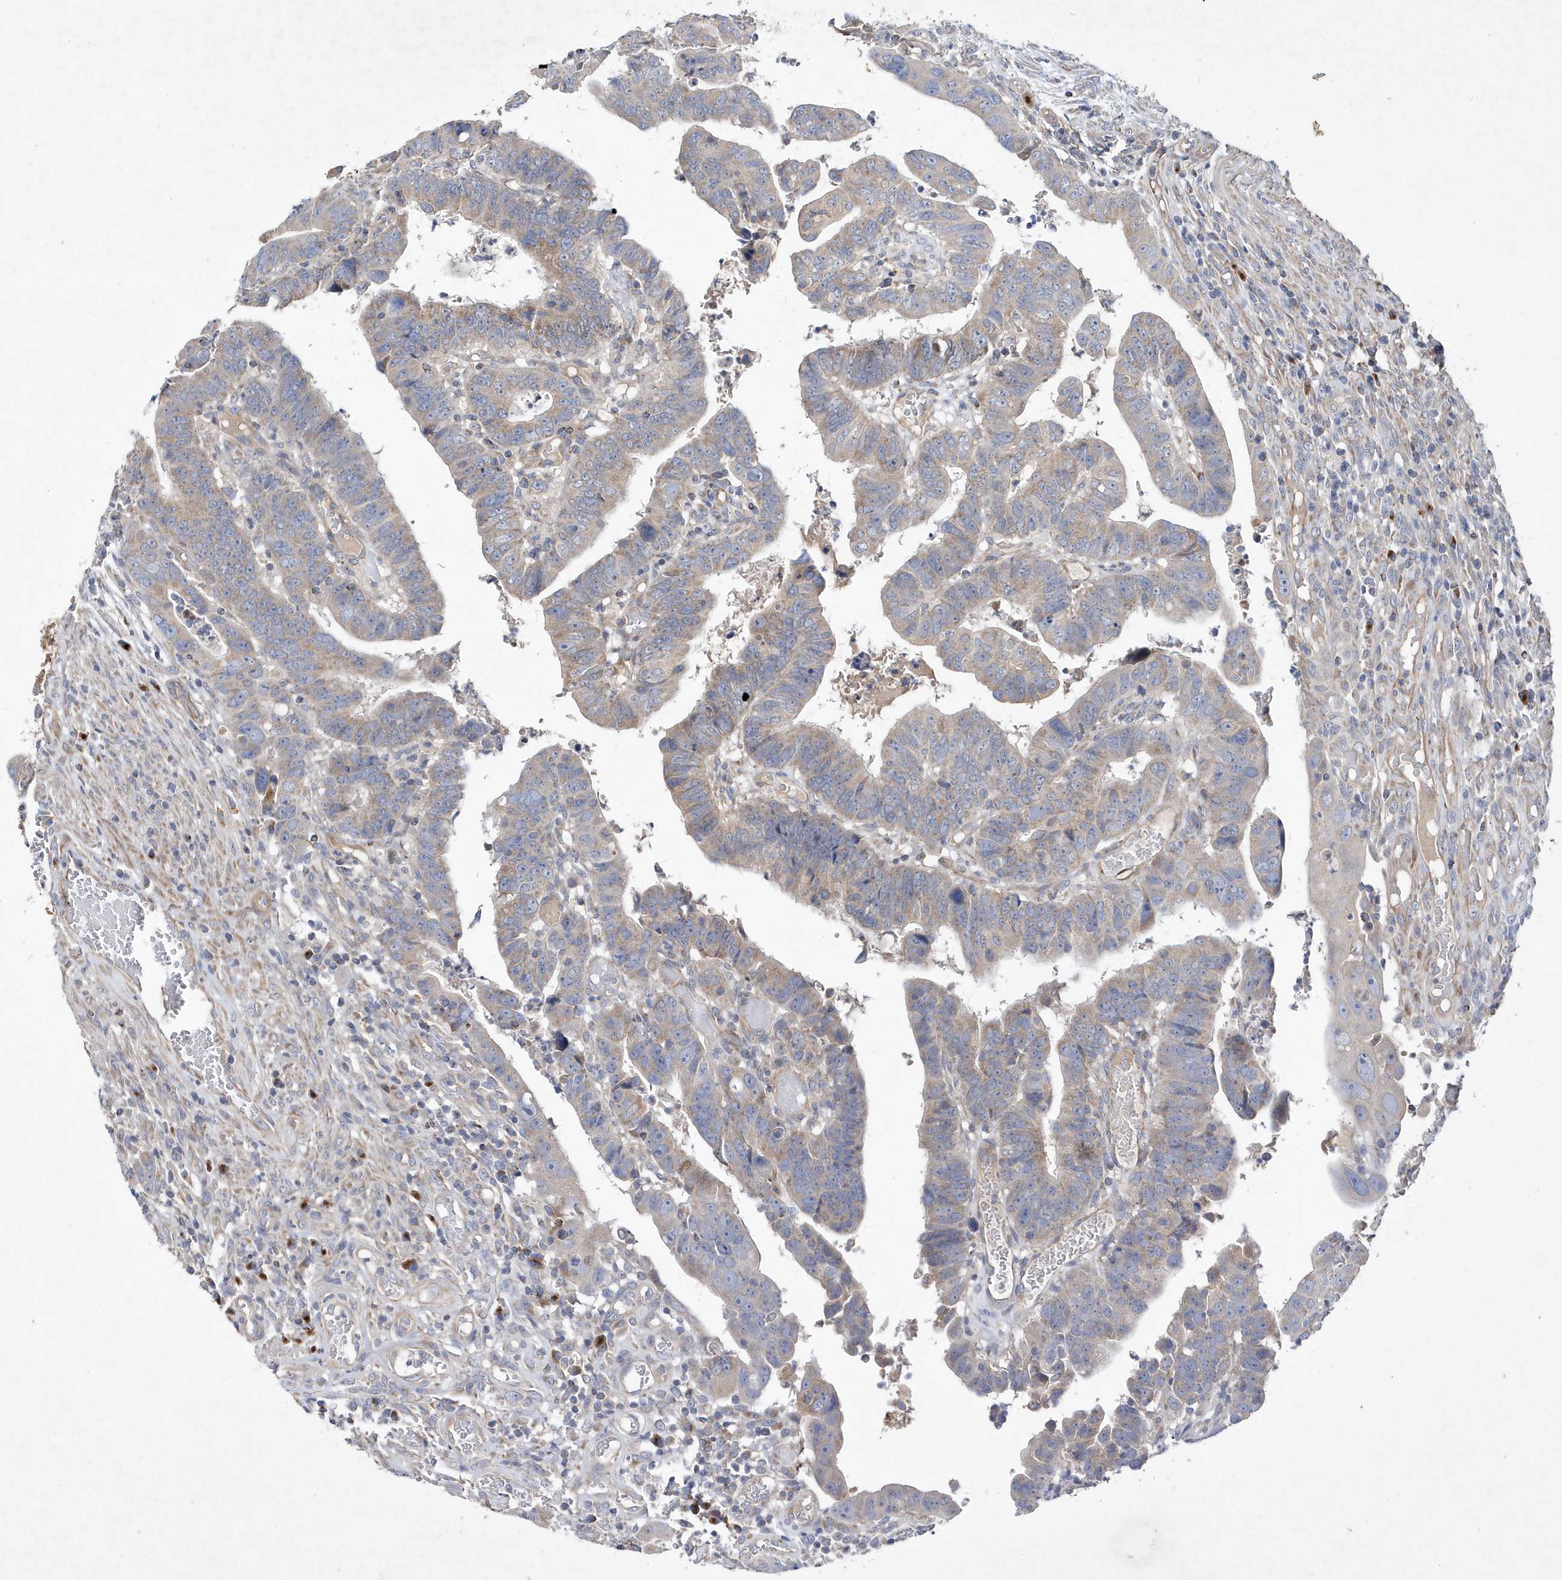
{"staining": {"intensity": "weak", "quantity": "25%-75%", "location": "cytoplasmic/membranous"}, "tissue": "colorectal cancer", "cell_type": "Tumor cells", "image_type": "cancer", "snomed": [{"axis": "morphology", "description": "Normal tissue, NOS"}, {"axis": "morphology", "description": "Adenocarcinoma, NOS"}, {"axis": "topography", "description": "Rectum"}], "caption": "Protein analysis of colorectal adenocarcinoma tissue exhibits weak cytoplasmic/membranous expression in approximately 25%-75% of tumor cells. (DAB (3,3'-diaminobenzidine) IHC with brightfield microscopy, high magnification).", "gene": "METTL8", "patient": {"sex": "female", "age": 65}}